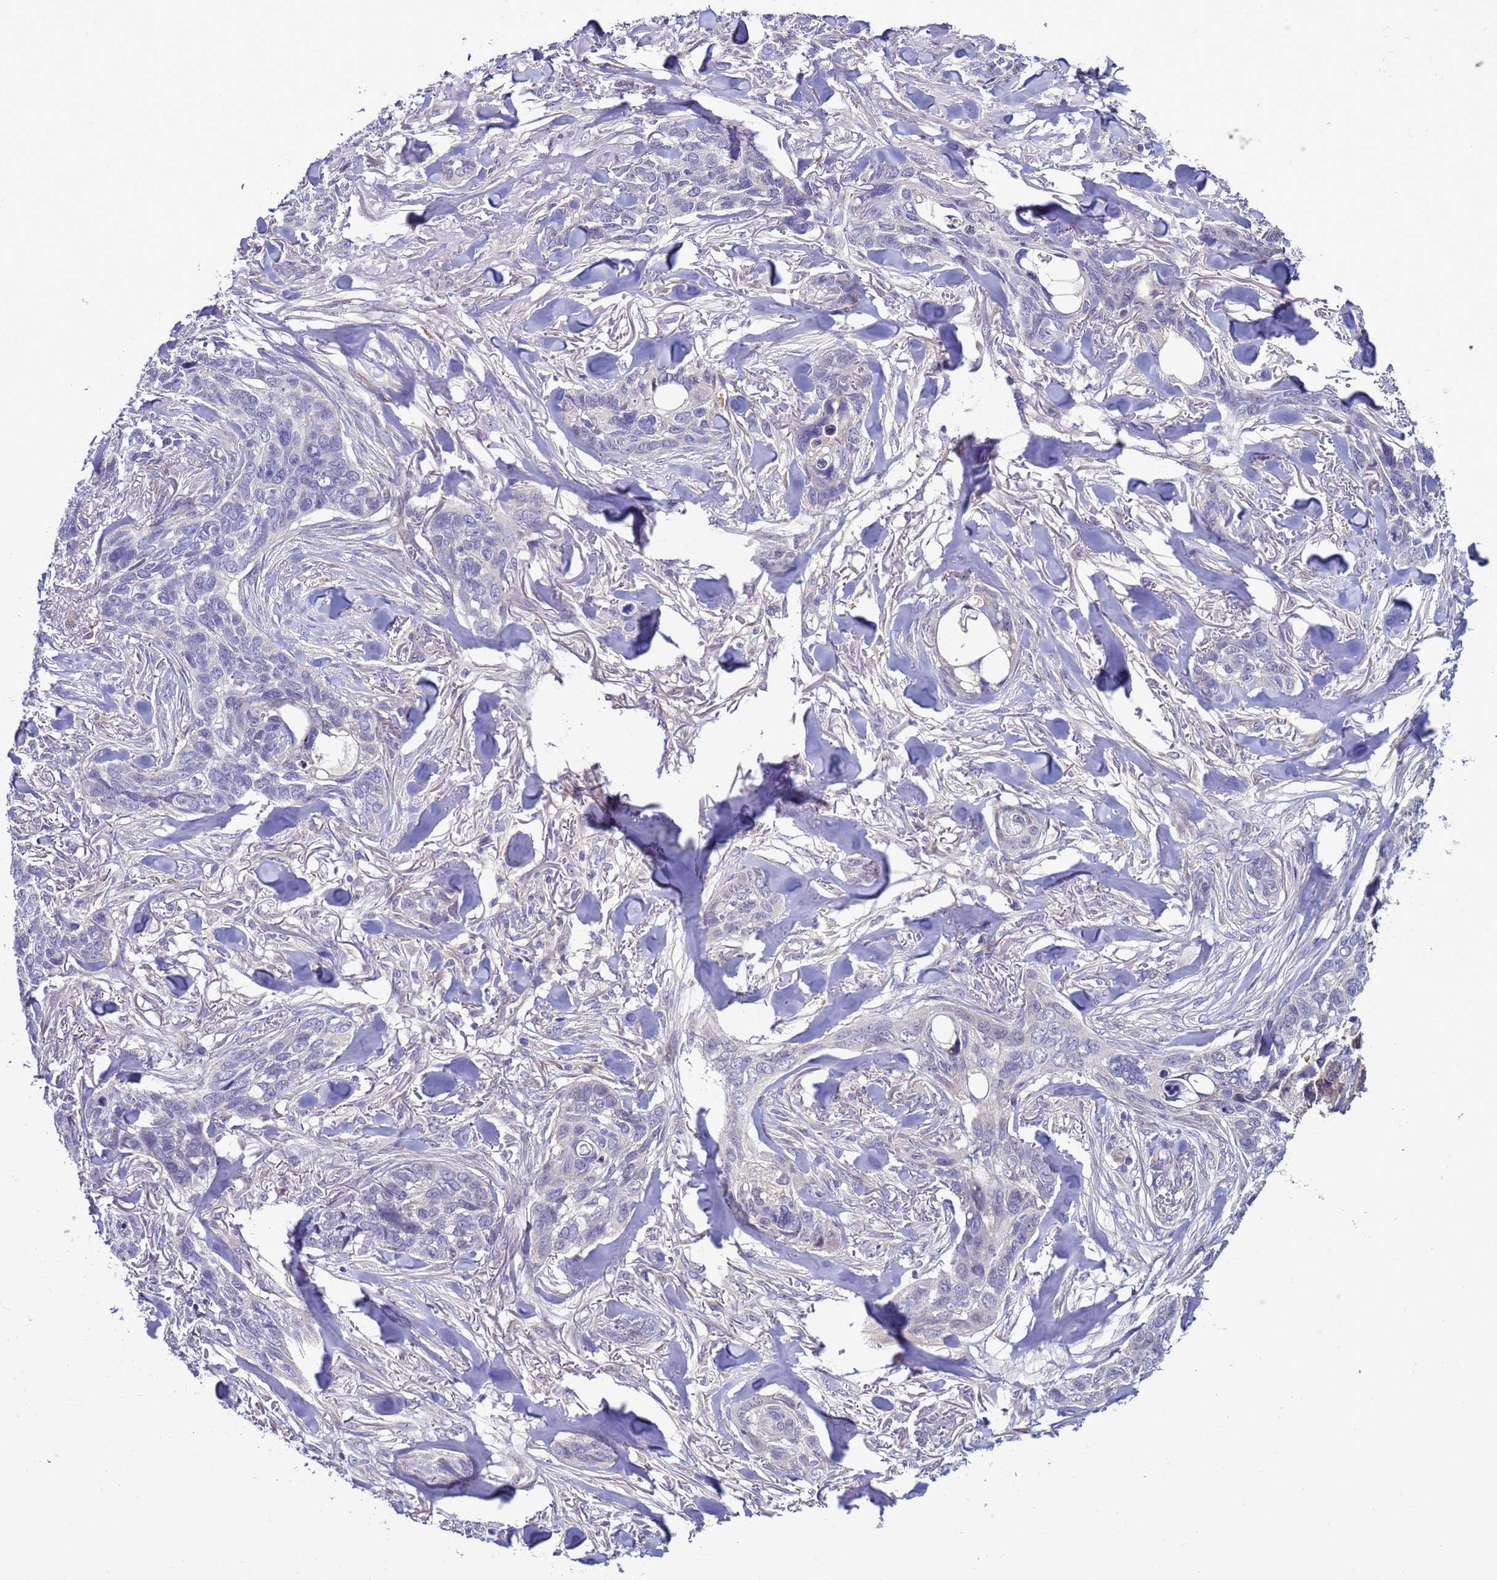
{"staining": {"intensity": "negative", "quantity": "none", "location": "none"}, "tissue": "skin cancer", "cell_type": "Tumor cells", "image_type": "cancer", "snomed": [{"axis": "morphology", "description": "Basal cell carcinoma"}, {"axis": "topography", "description": "Skin"}], "caption": "This is a image of immunohistochemistry staining of basal cell carcinoma (skin), which shows no positivity in tumor cells. (Stains: DAB immunohistochemistry (IHC) with hematoxylin counter stain, Microscopy: brightfield microscopy at high magnification).", "gene": "NAT2", "patient": {"sex": "male", "age": 86}}